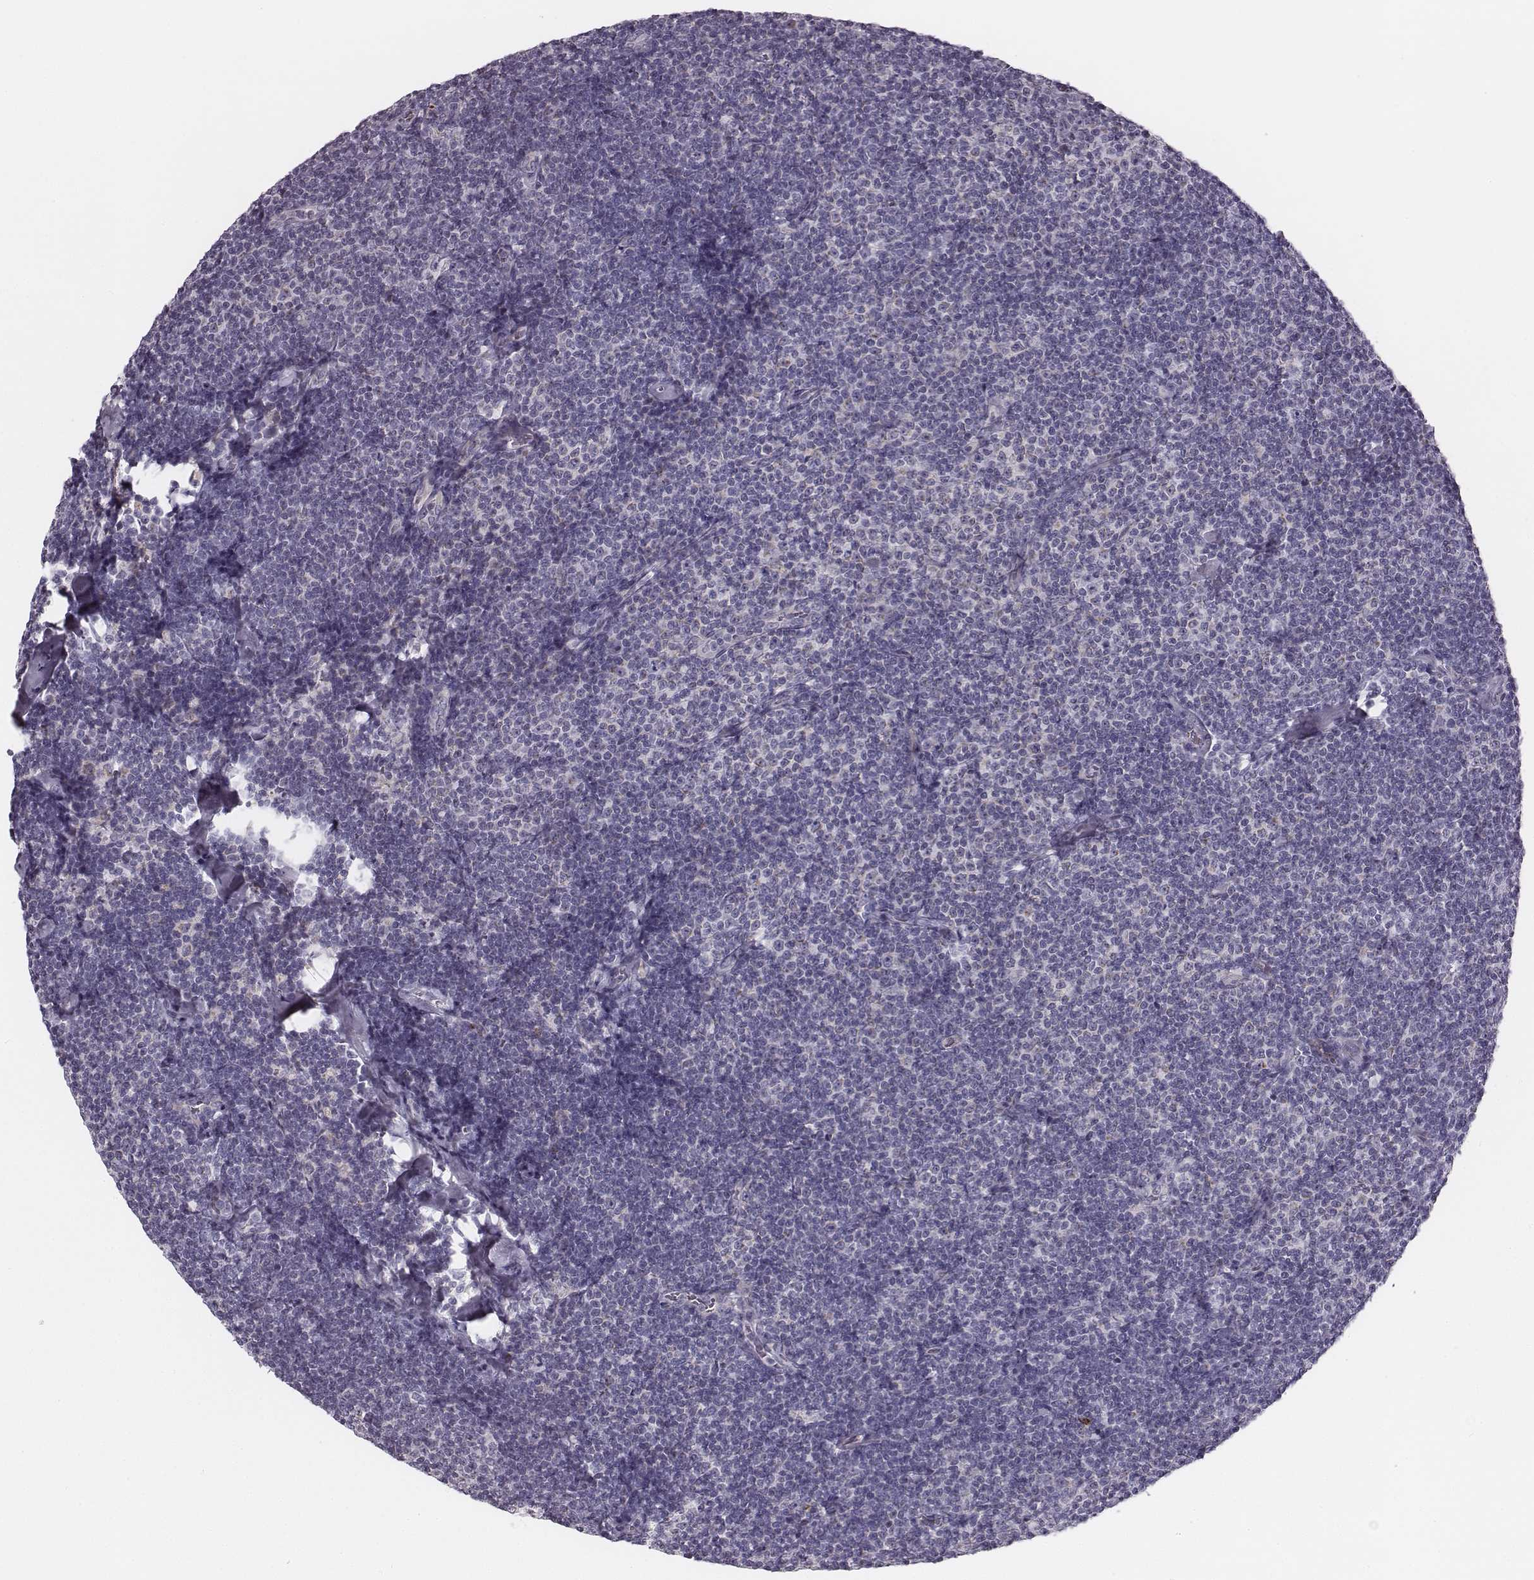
{"staining": {"intensity": "negative", "quantity": "none", "location": "none"}, "tissue": "lymphoma", "cell_type": "Tumor cells", "image_type": "cancer", "snomed": [{"axis": "morphology", "description": "Malignant lymphoma, non-Hodgkin's type, Low grade"}, {"axis": "topography", "description": "Lymph node"}], "caption": "Human lymphoma stained for a protein using IHC demonstrates no staining in tumor cells.", "gene": "UBL4B", "patient": {"sex": "male", "age": 81}}